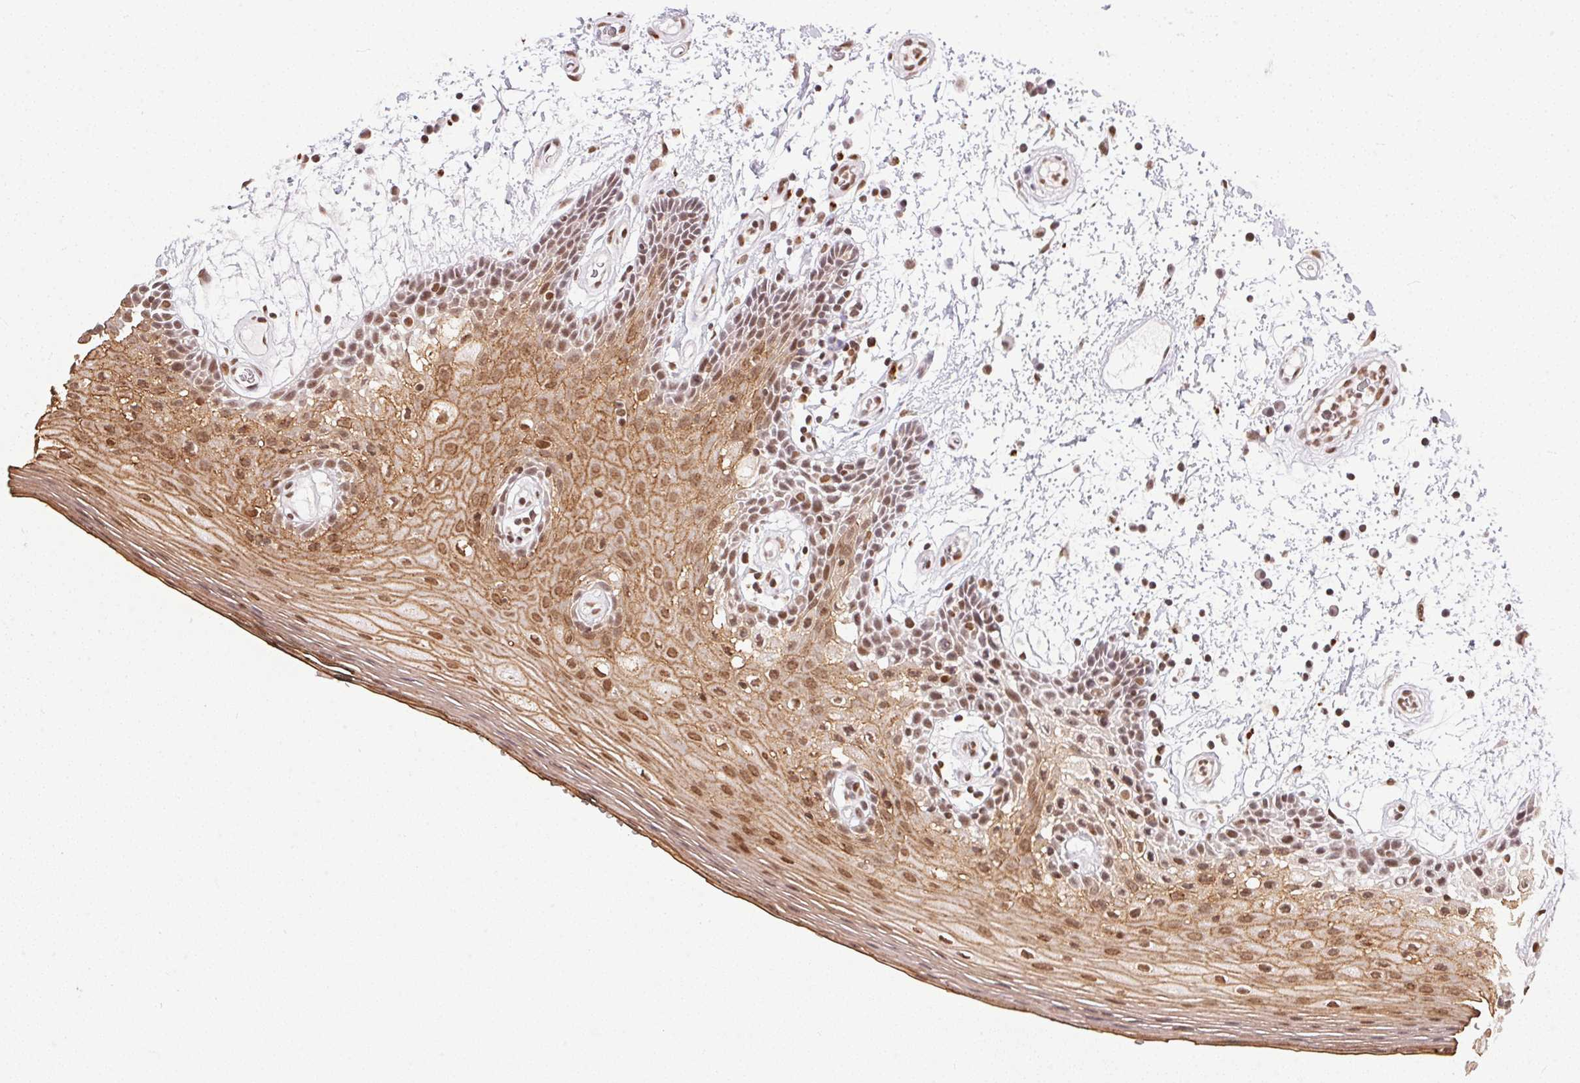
{"staining": {"intensity": "moderate", "quantity": ">75%", "location": "cytoplasmic/membranous,nuclear"}, "tissue": "oral mucosa", "cell_type": "Squamous epithelial cells", "image_type": "normal", "snomed": [{"axis": "morphology", "description": "Normal tissue, NOS"}, {"axis": "morphology", "description": "Squamous cell carcinoma, NOS"}, {"axis": "topography", "description": "Oral tissue"}, {"axis": "topography", "description": "Head-Neck"}], "caption": "Protein staining by immunohistochemistry reveals moderate cytoplasmic/membranous,nuclear positivity in approximately >75% of squamous epithelial cells in benign oral mucosa. The staining is performed using DAB brown chromogen to label protein expression. The nuclei are counter-stained blue using hematoxylin.", "gene": "NFE2L1", "patient": {"sex": "male", "age": 52}}